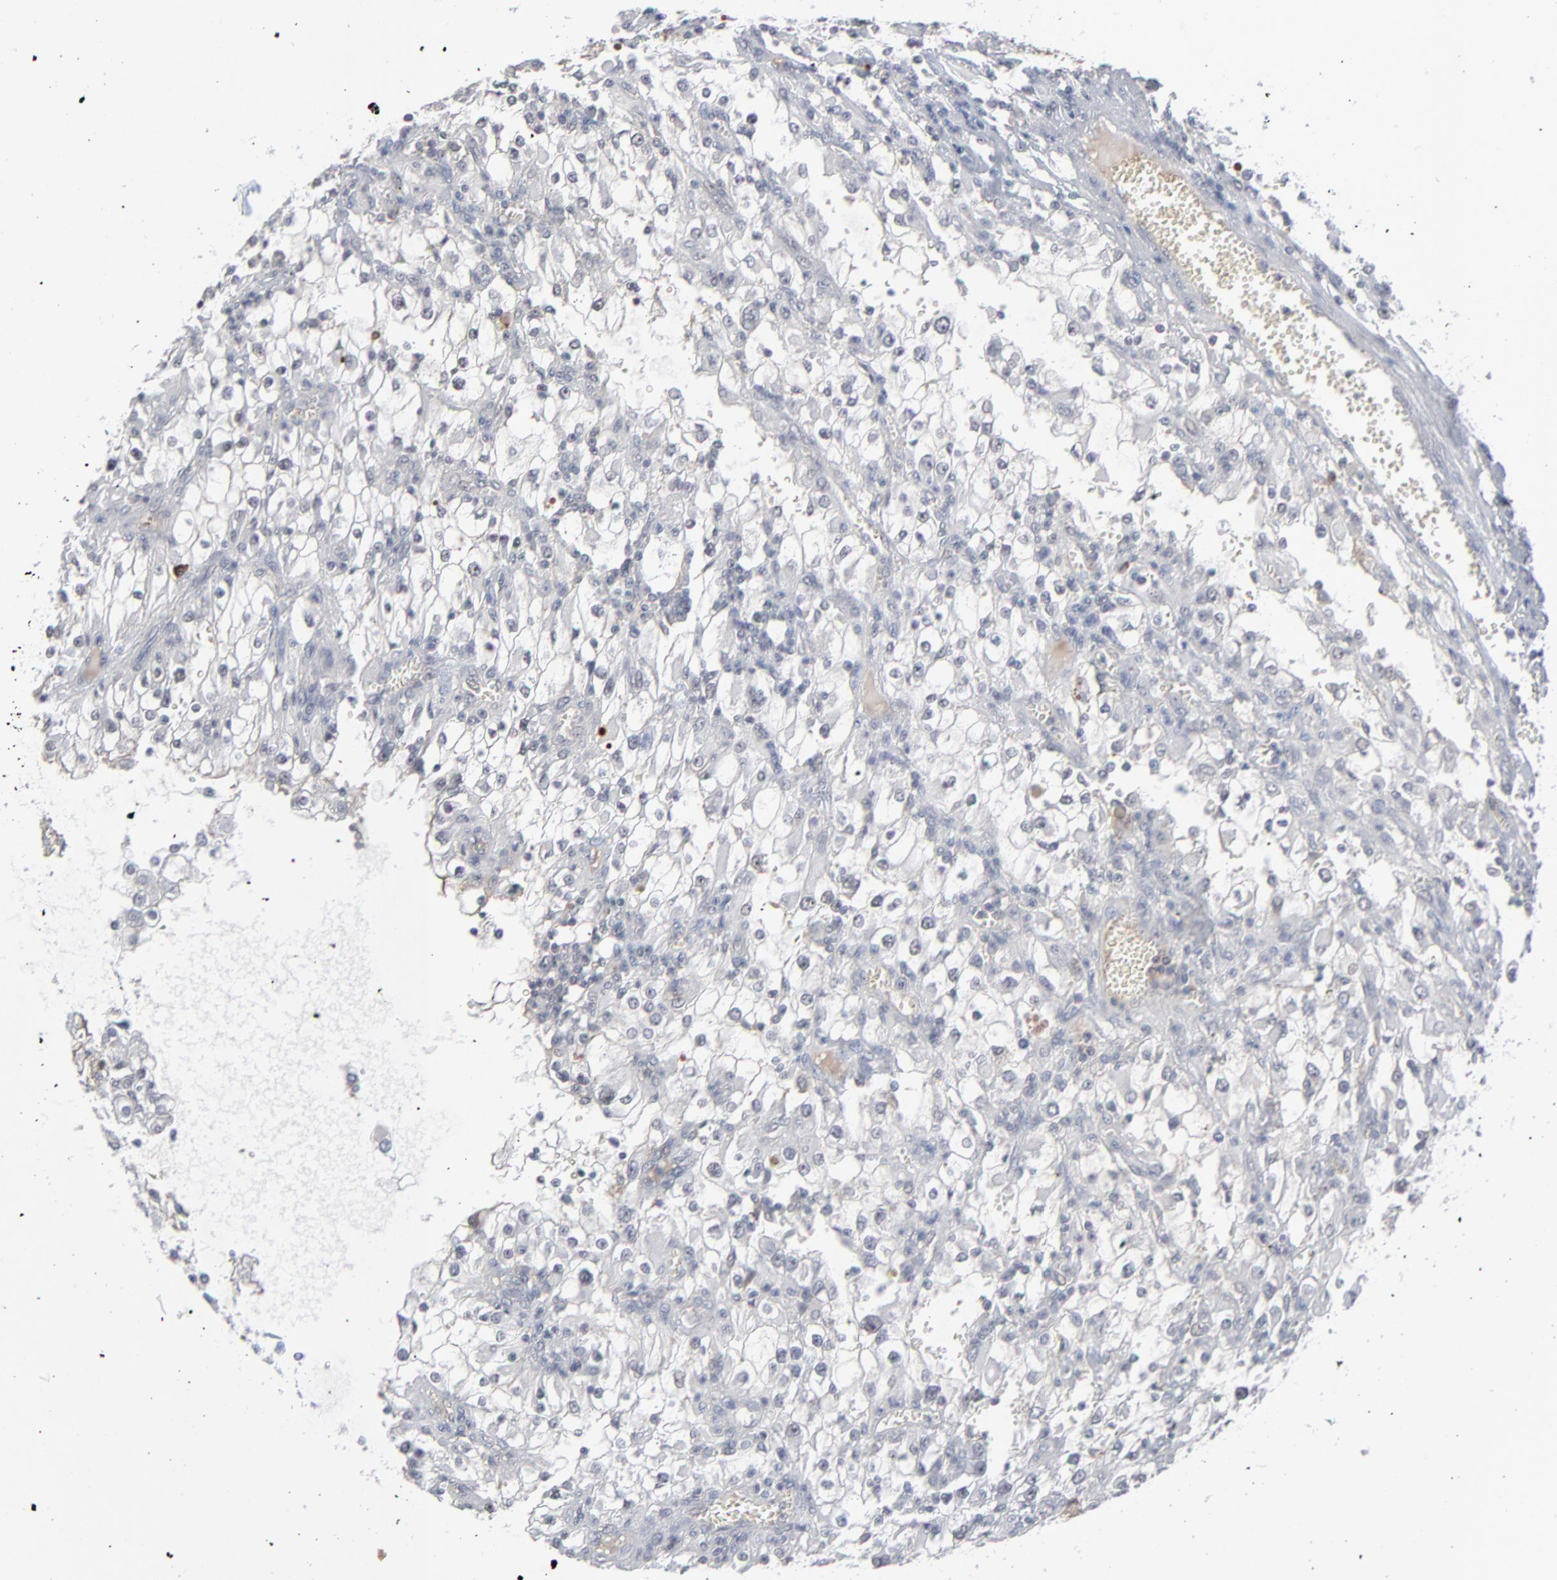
{"staining": {"intensity": "negative", "quantity": "none", "location": "none"}, "tissue": "renal cancer", "cell_type": "Tumor cells", "image_type": "cancer", "snomed": [{"axis": "morphology", "description": "Adenocarcinoma, NOS"}, {"axis": "topography", "description": "Kidney"}], "caption": "Renal cancer stained for a protein using IHC displays no expression tumor cells.", "gene": "MPHOSPH6", "patient": {"sex": "female", "age": 52}}